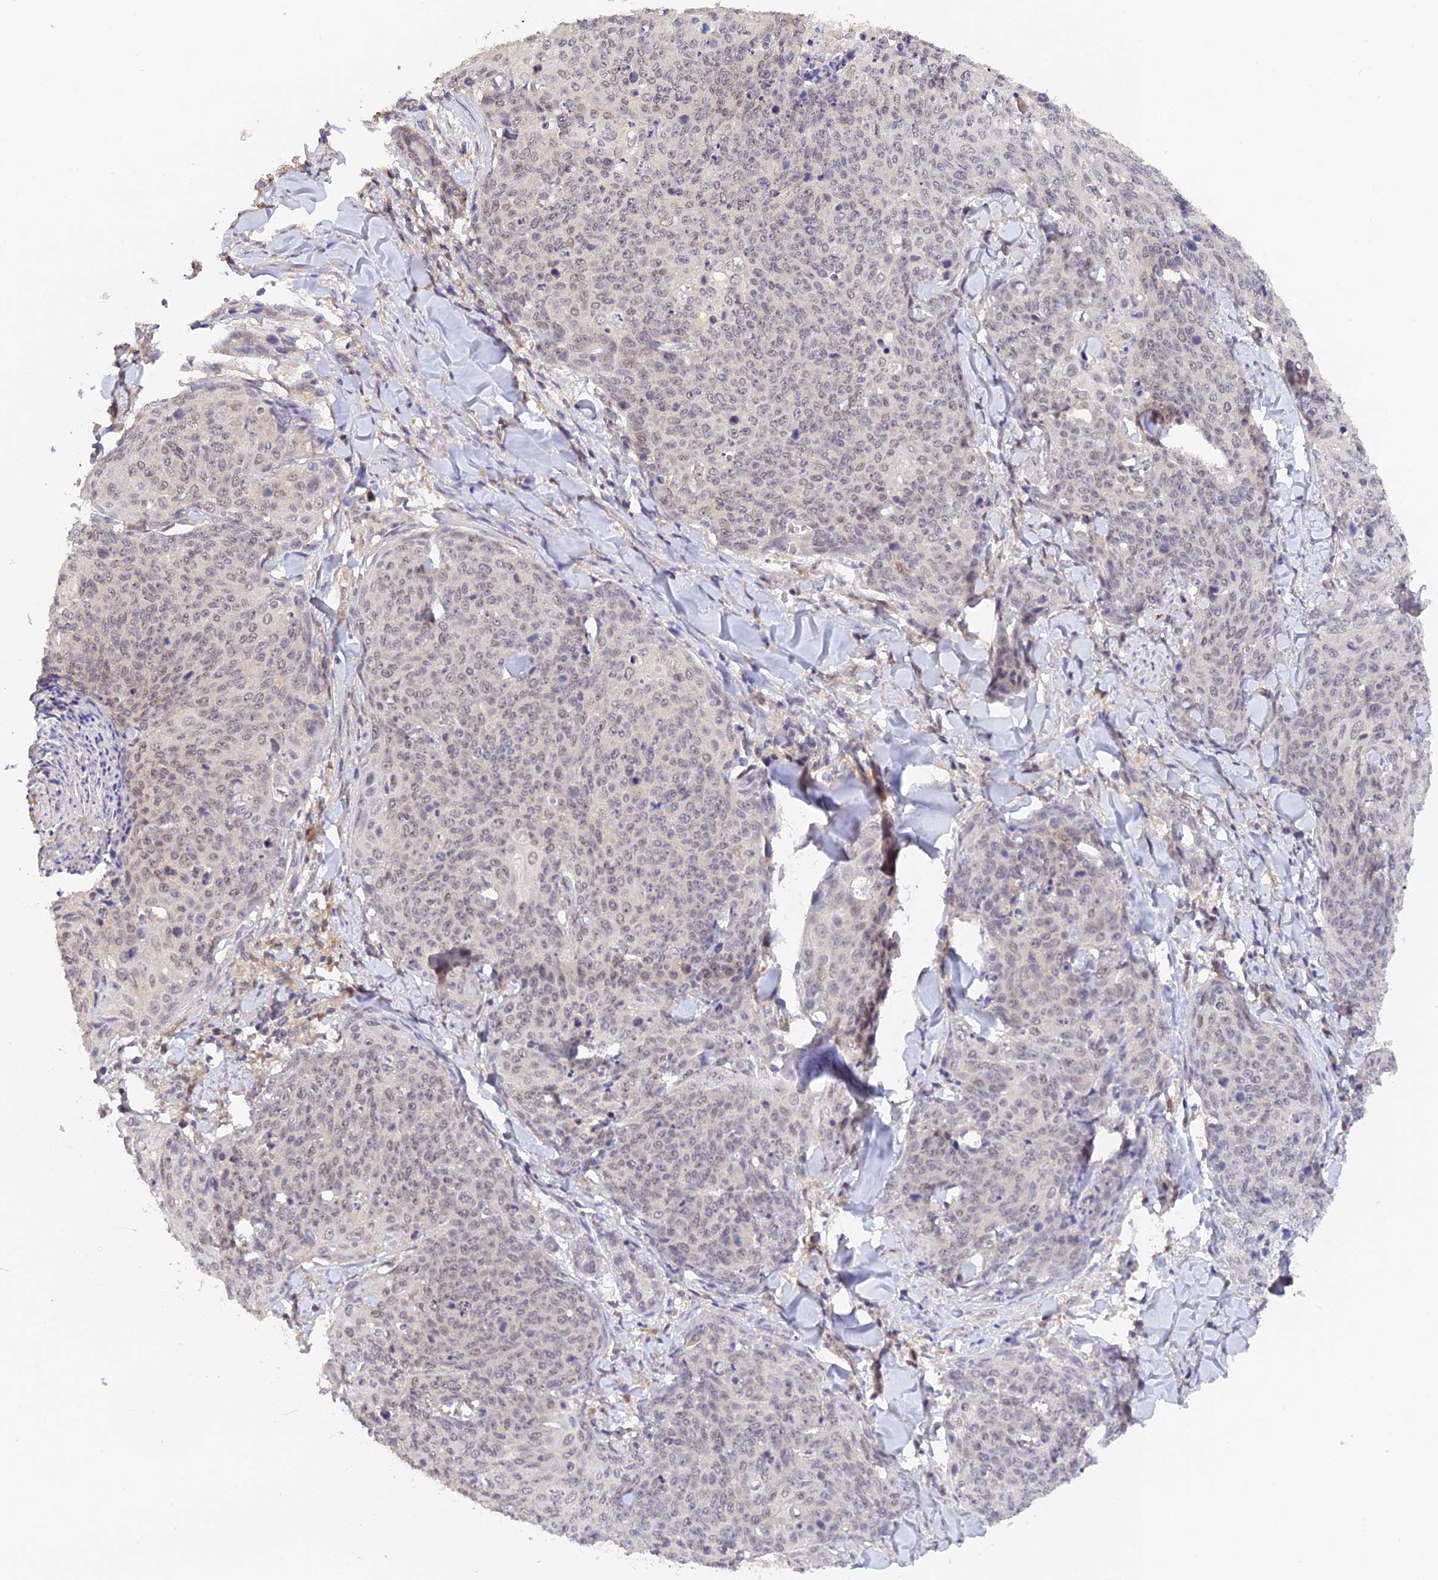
{"staining": {"intensity": "weak", "quantity": "25%-75%", "location": "nuclear"}, "tissue": "skin cancer", "cell_type": "Tumor cells", "image_type": "cancer", "snomed": [{"axis": "morphology", "description": "Squamous cell carcinoma, NOS"}, {"axis": "topography", "description": "Skin"}, {"axis": "topography", "description": "Vulva"}], "caption": "Skin cancer (squamous cell carcinoma) tissue reveals weak nuclear staining in approximately 25%-75% of tumor cells The protein of interest is stained brown, and the nuclei are stained in blue (DAB IHC with brightfield microscopy, high magnification).", "gene": "ZNF436", "patient": {"sex": "female", "age": 85}}